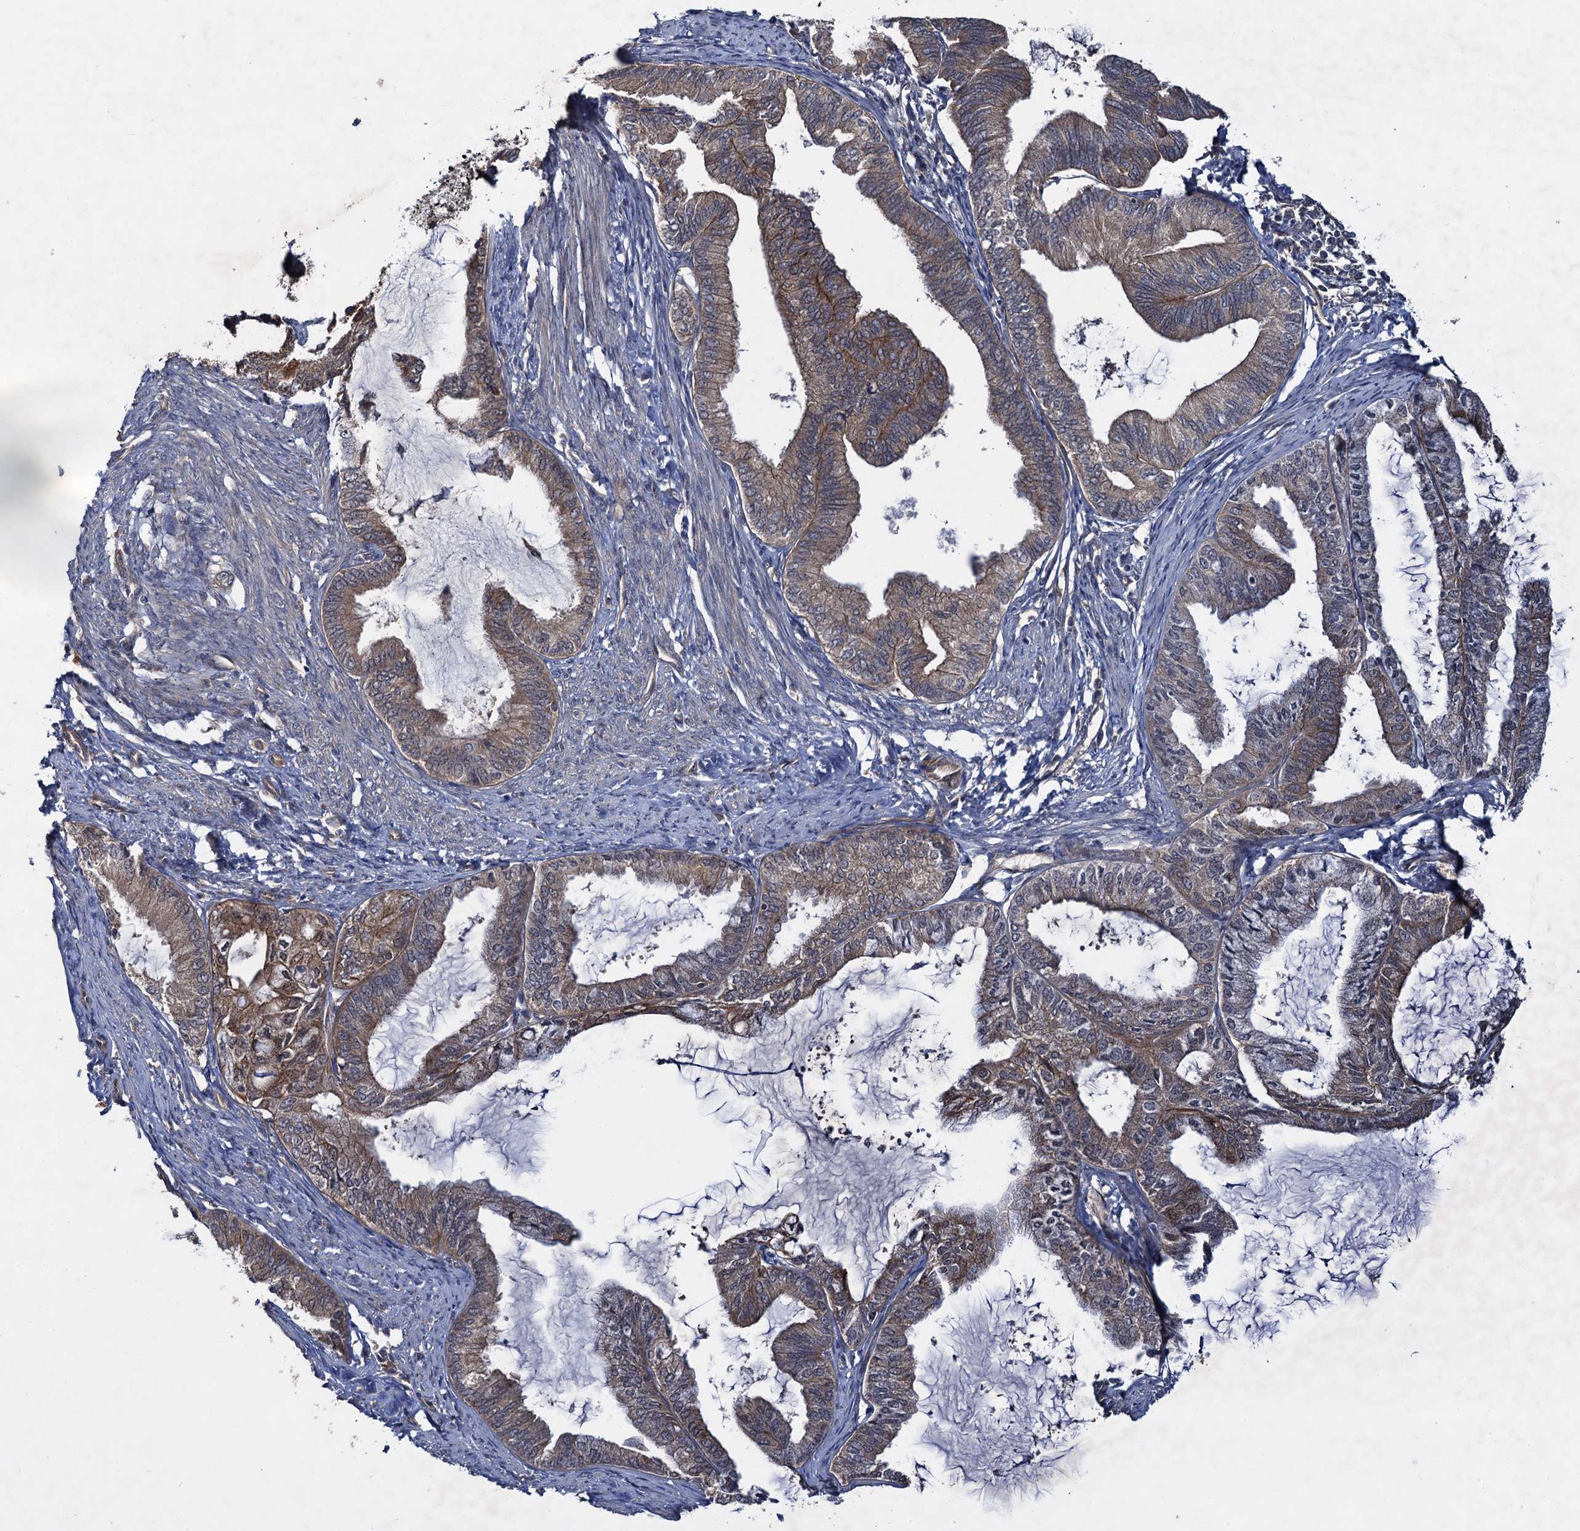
{"staining": {"intensity": "moderate", "quantity": "25%-75%", "location": "cytoplasmic/membranous"}, "tissue": "endometrial cancer", "cell_type": "Tumor cells", "image_type": "cancer", "snomed": [{"axis": "morphology", "description": "Adenocarcinoma, NOS"}, {"axis": "topography", "description": "Endometrium"}], "caption": "Protein expression by immunohistochemistry shows moderate cytoplasmic/membranous staining in approximately 25%-75% of tumor cells in endometrial adenocarcinoma.", "gene": "HAUS1", "patient": {"sex": "female", "age": 86}}